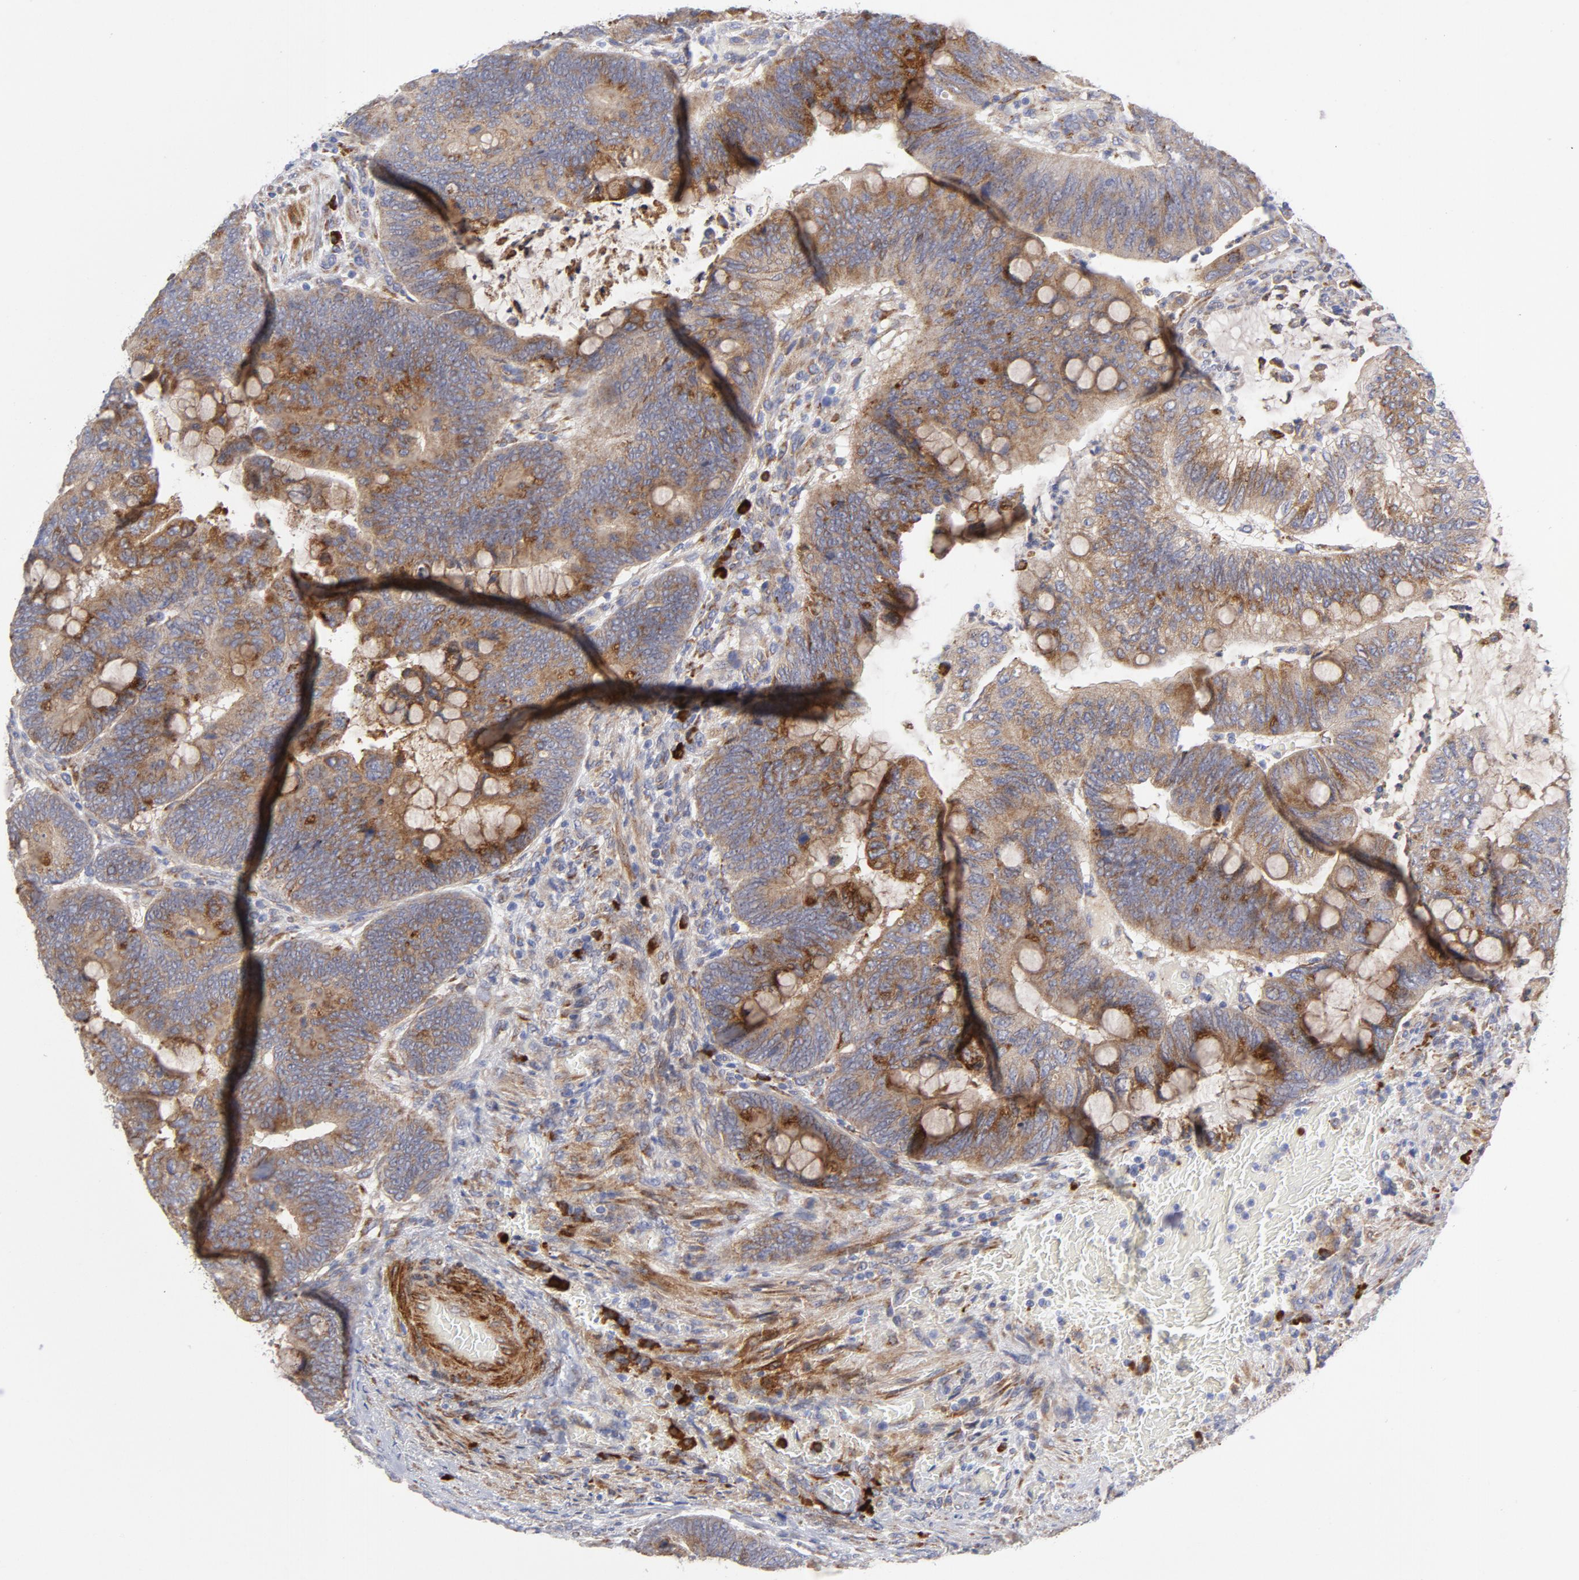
{"staining": {"intensity": "moderate", "quantity": ">75%", "location": "cytoplasmic/membranous"}, "tissue": "colorectal cancer", "cell_type": "Tumor cells", "image_type": "cancer", "snomed": [{"axis": "morphology", "description": "Normal tissue, NOS"}, {"axis": "morphology", "description": "Adenocarcinoma, NOS"}, {"axis": "topography", "description": "Rectum"}], "caption": "Colorectal adenocarcinoma stained with a protein marker exhibits moderate staining in tumor cells.", "gene": "RAPGEF3", "patient": {"sex": "male", "age": 92}}